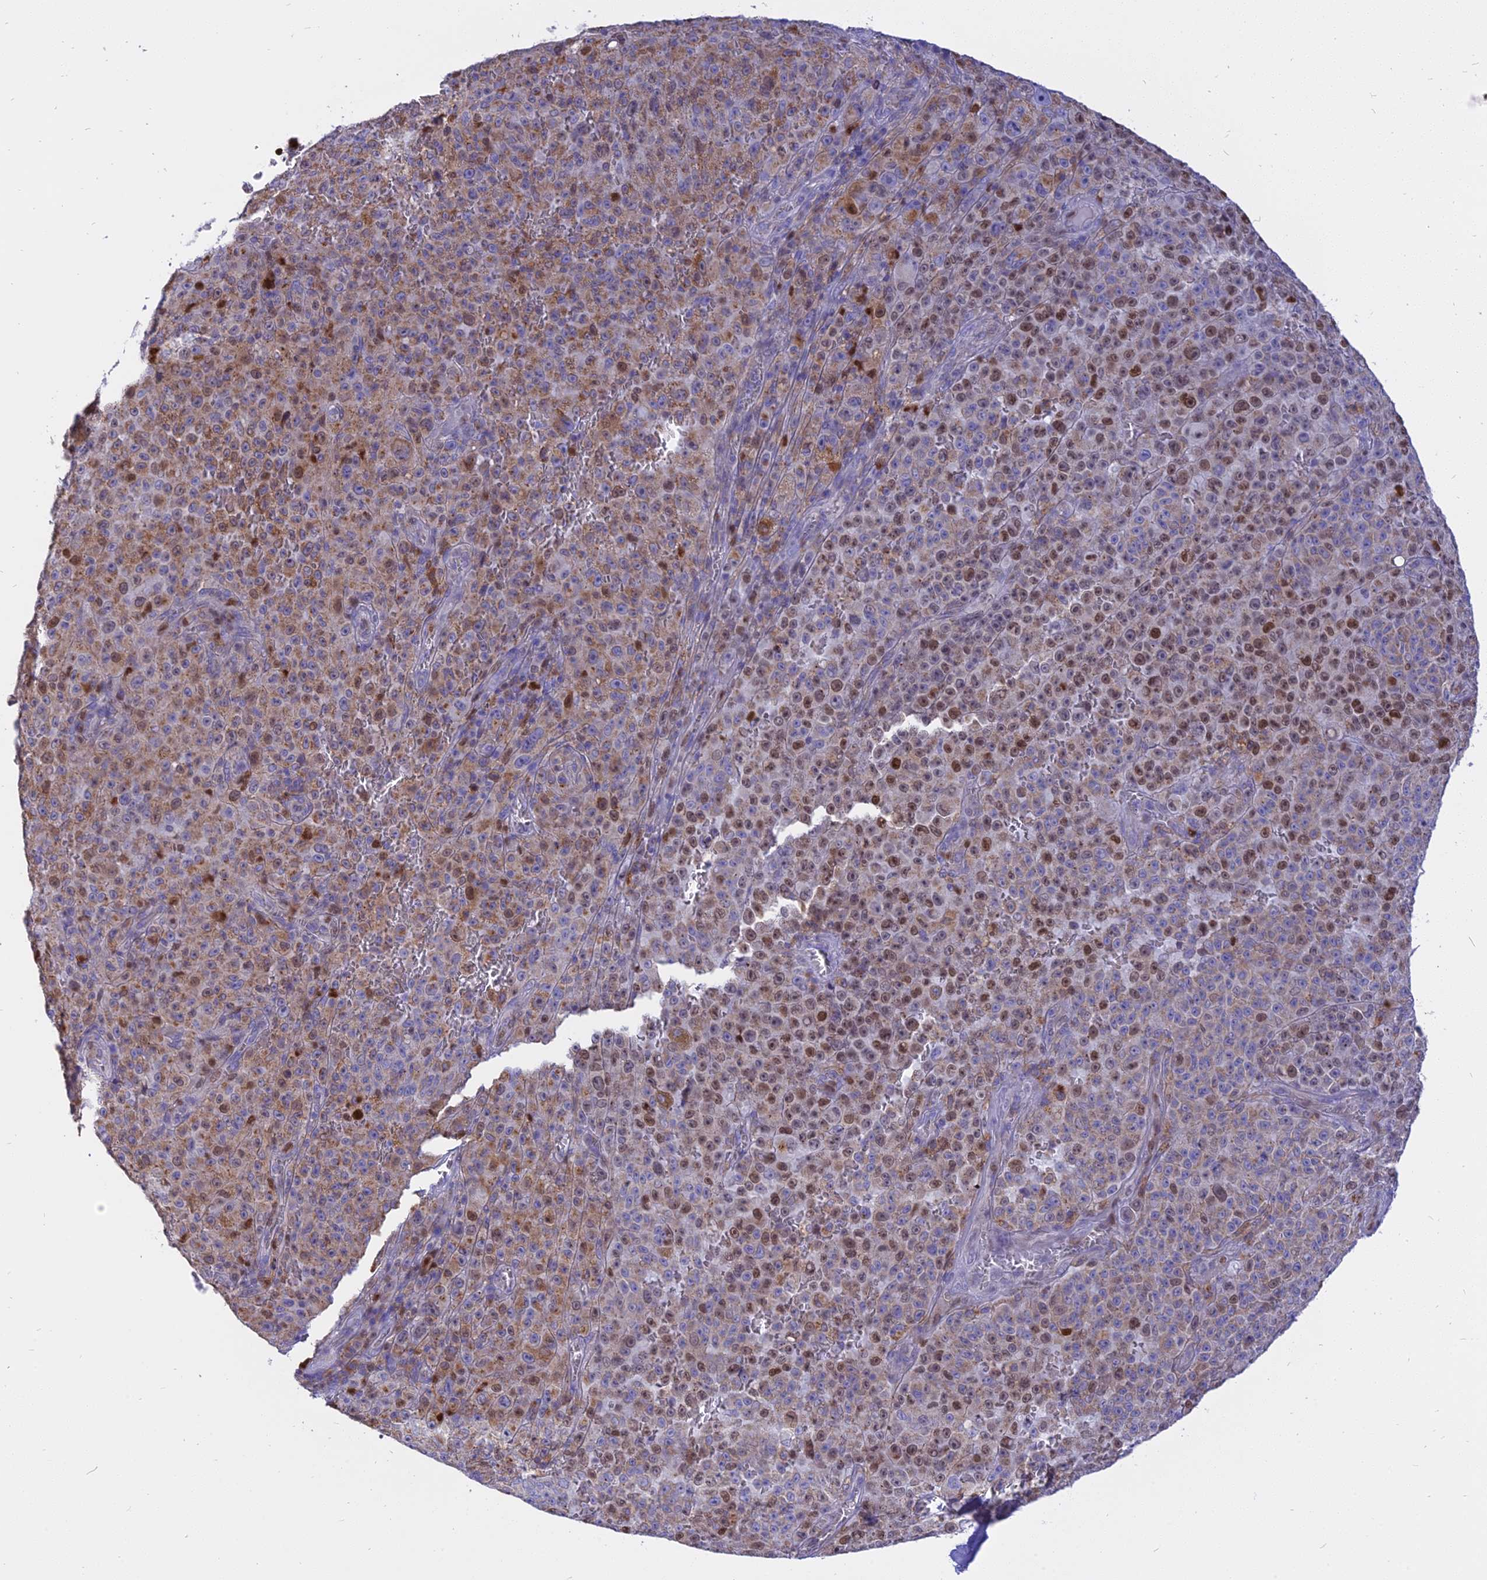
{"staining": {"intensity": "moderate", "quantity": "25%-75%", "location": "cytoplasmic/membranous,nuclear"}, "tissue": "melanoma", "cell_type": "Tumor cells", "image_type": "cancer", "snomed": [{"axis": "morphology", "description": "Malignant melanoma, NOS"}, {"axis": "topography", "description": "Skin"}], "caption": "Melanoma was stained to show a protein in brown. There is medium levels of moderate cytoplasmic/membranous and nuclear positivity in approximately 25%-75% of tumor cells.", "gene": "CENPV", "patient": {"sex": "female", "age": 82}}